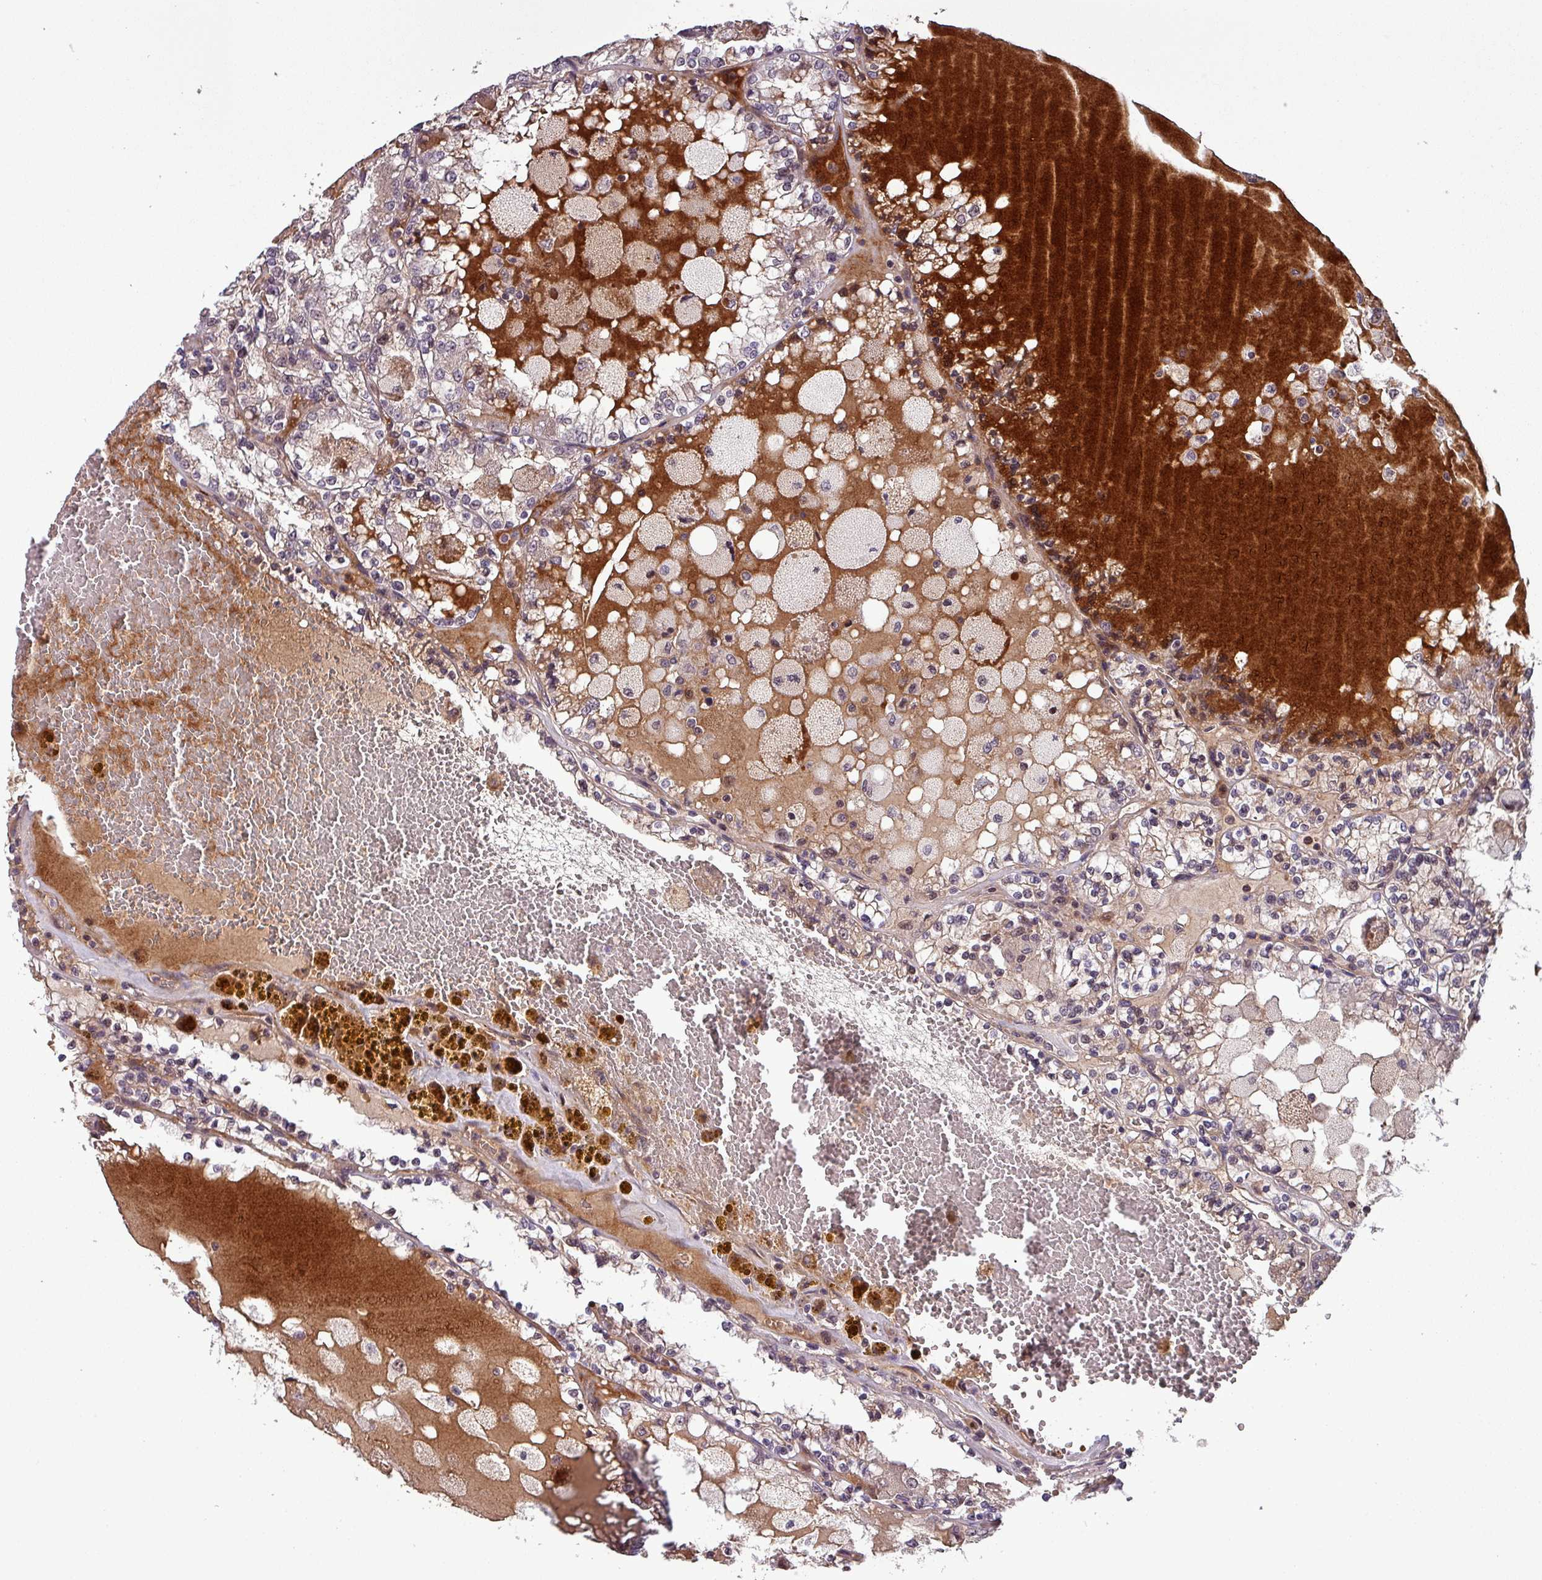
{"staining": {"intensity": "weak", "quantity": "25%-75%", "location": "cytoplasmic/membranous"}, "tissue": "renal cancer", "cell_type": "Tumor cells", "image_type": "cancer", "snomed": [{"axis": "morphology", "description": "Adenocarcinoma, NOS"}, {"axis": "topography", "description": "Kidney"}], "caption": "Brown immunohistochemical staining in renal adenocarcinoma reveals weak cytoplasmic/membranous positivity in approximately 25%-75% of tumor cells. (Brightfield microscopy of DAB IHC at high magnification).", "gene": "PUS1", "patient": {"sex": "female", "age": 56}}